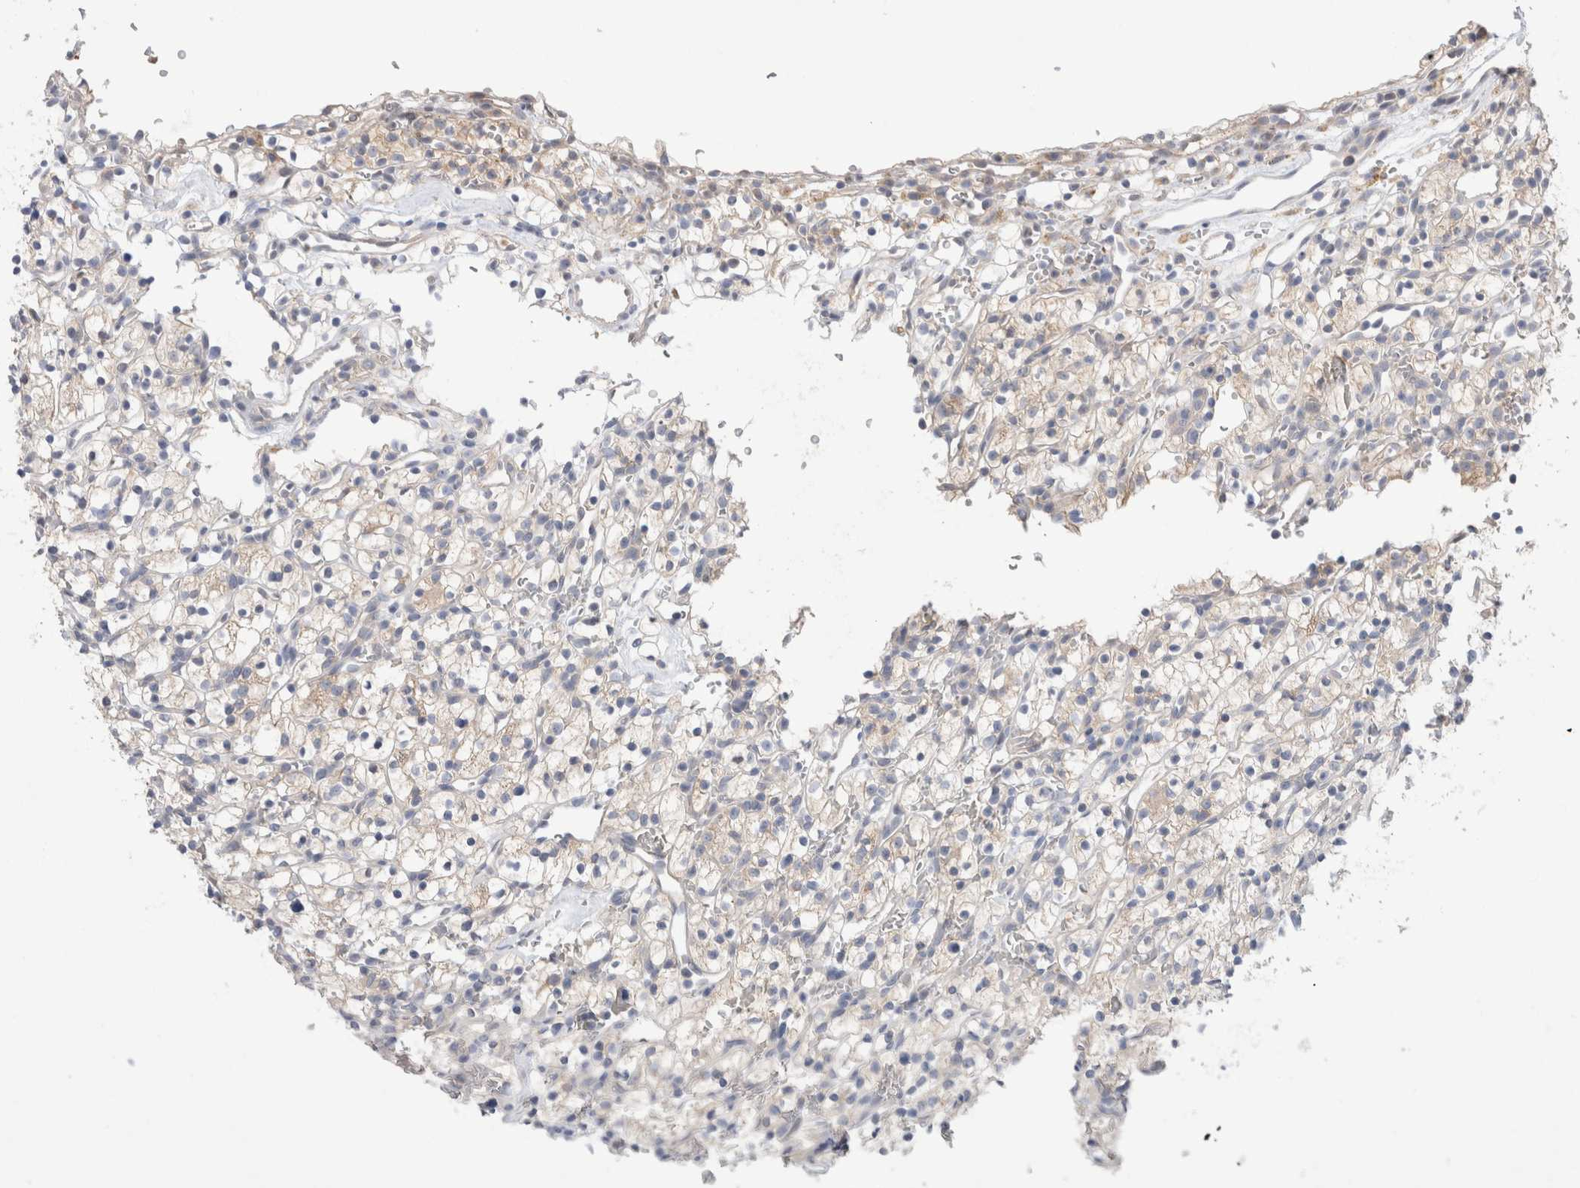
{"staining": {"intensity": "weak", "quantity": "<25%", "location": "cytoplasmic/membranous"}, "tissue": "renal cancer", "cell_type": "Tumor cells", "image_type": "cancer", "snomed": [{"axis": "morphology", "description": "Adenocarcinoma, NOS"}, {"axis": "topography", "description": "Kidney"}], "caption": "Adenocarcinoma (renal) stained for a protein using immunohistochemistry (IHC) displays no positivity tumor cells.", "gene": "NDOR1", "patient": {"sex": "female", "age": 57}}